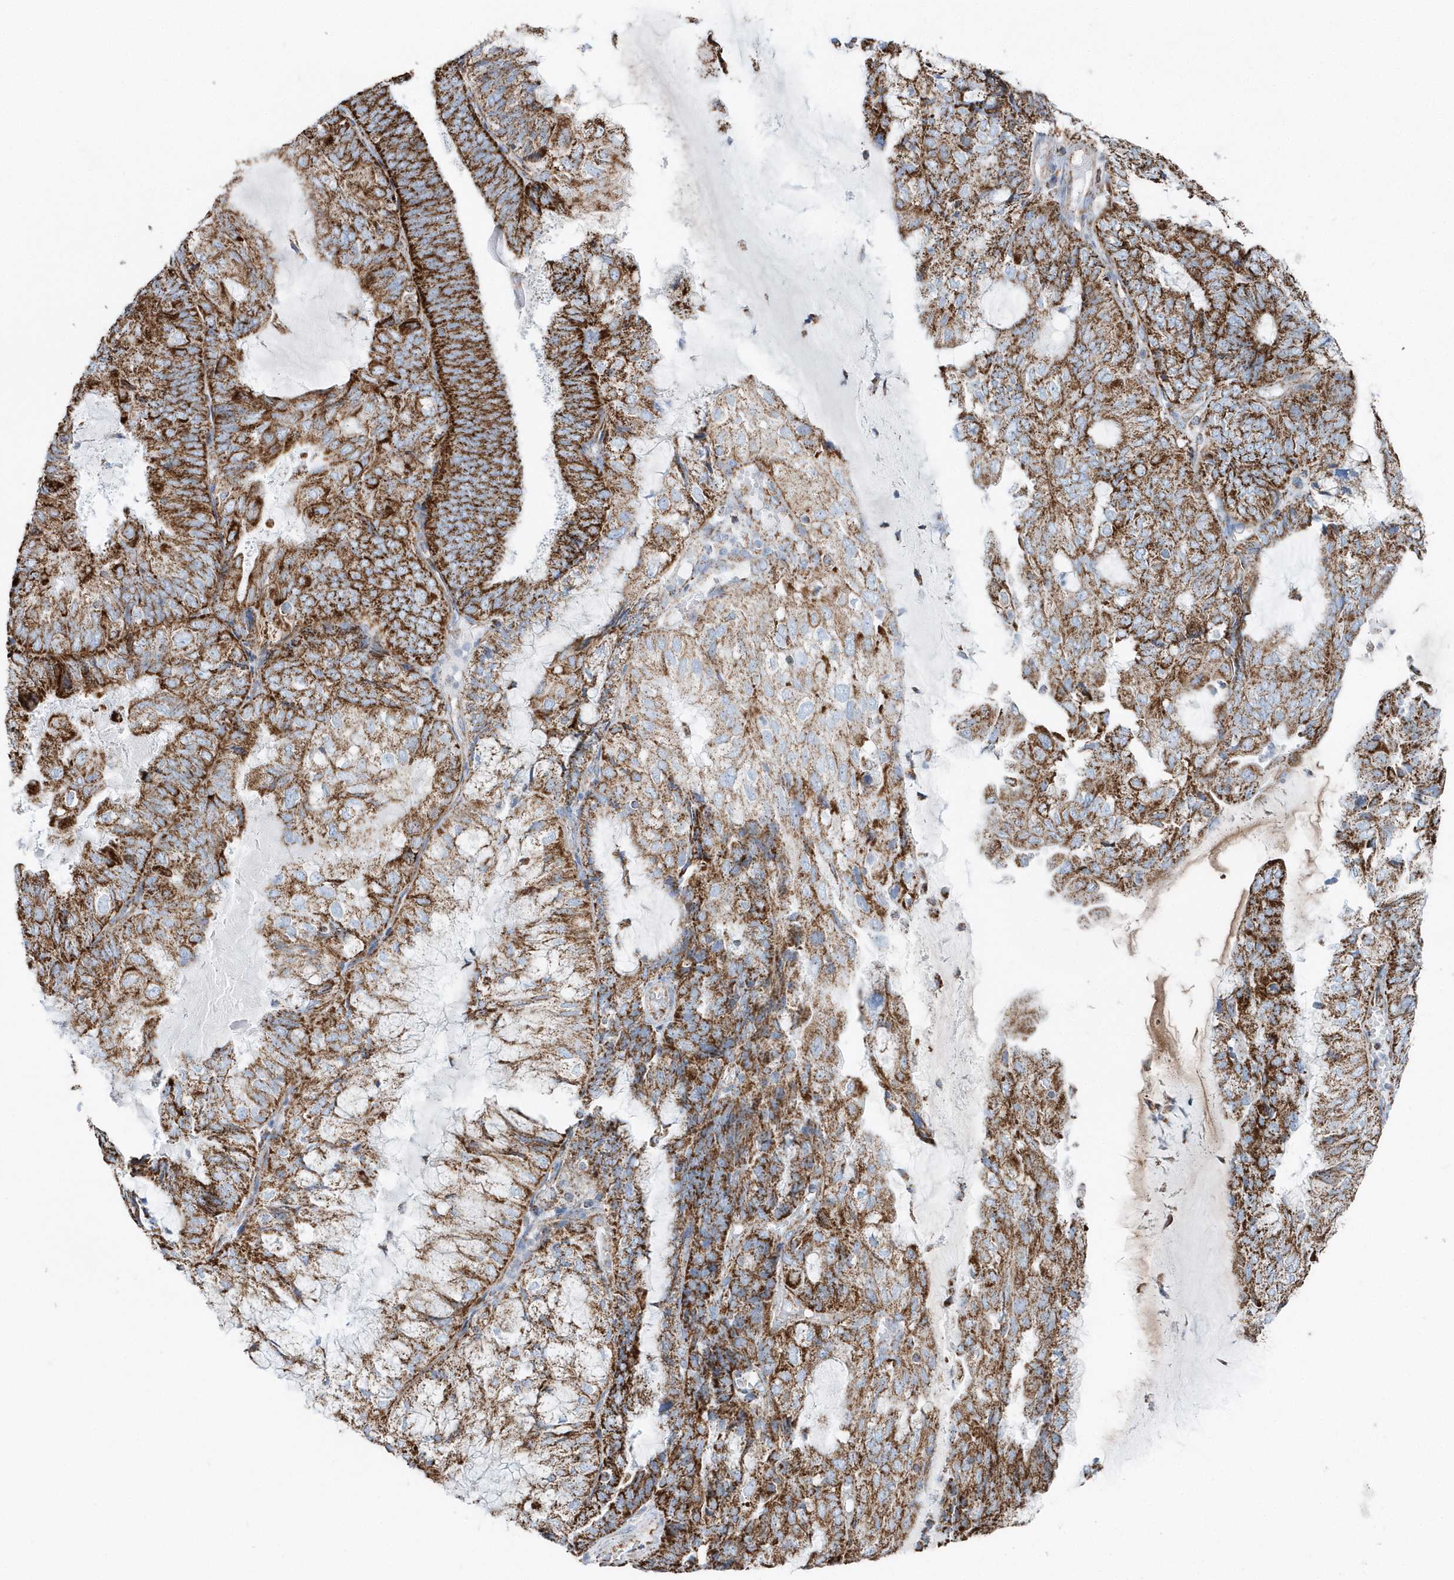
{"staining": {"intensity": "strong", "quantity": ">75%", "location": "cytoplasmic/membranous"}, "tissue": "endometrial cancer", "cell_type": "Tumor cells", "image_type": "cancer", "snomed": [{"axis": "morphology", "description": "Adenocarcinoma, NOS"}, {"axis": "topography", "description": "Endometrium"}], "caption": "Immunohistochemistry (IHC) (DAB (3,3'-diaminobenzidine)) staining of endometrial cancer (adenocarcinoma) exhibits strong cytoplasmic/membranous protein expression in approximately >75% of tumor cells.", "gene": "TMCO6", "patient": {"sex": "female", "age": 81}}